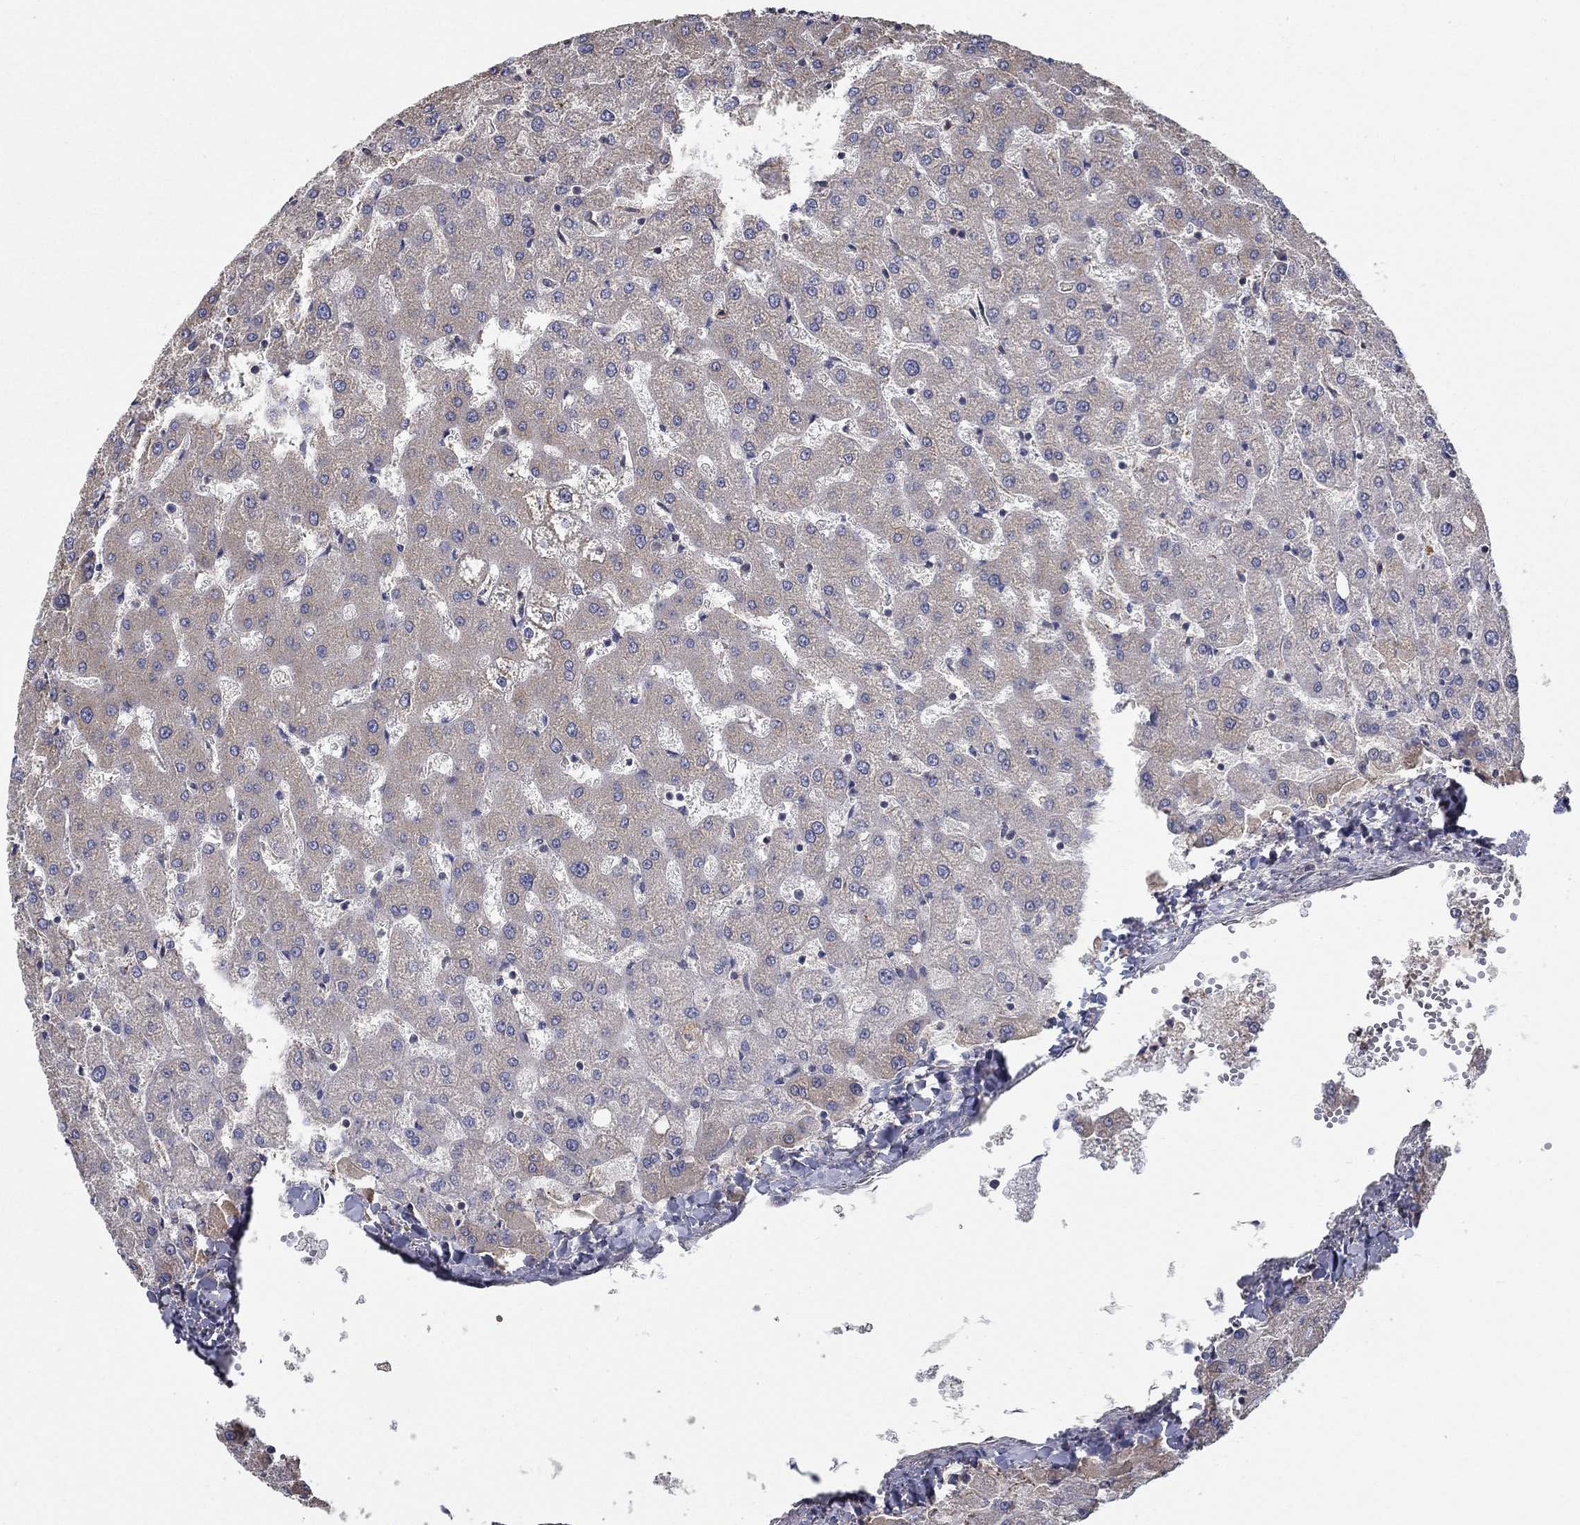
{"staining": {"intensity": "negative", "quantity": "none", "location": "none"}, "tissue": "liver", "cell_type": "Cholangiocytes", "image_type": "normal", "snomed": [{"axis": "morphology", "description": "Normal tissue, NOS"}, {"axis": "topography", "description": "Liver"}], "caption": "This is a image of immunohistochemistry staining of benign liver, which shows no staining in cholangiocytes.", "gene": "IL10", "patient": {"sex": "female", "age": 50}}